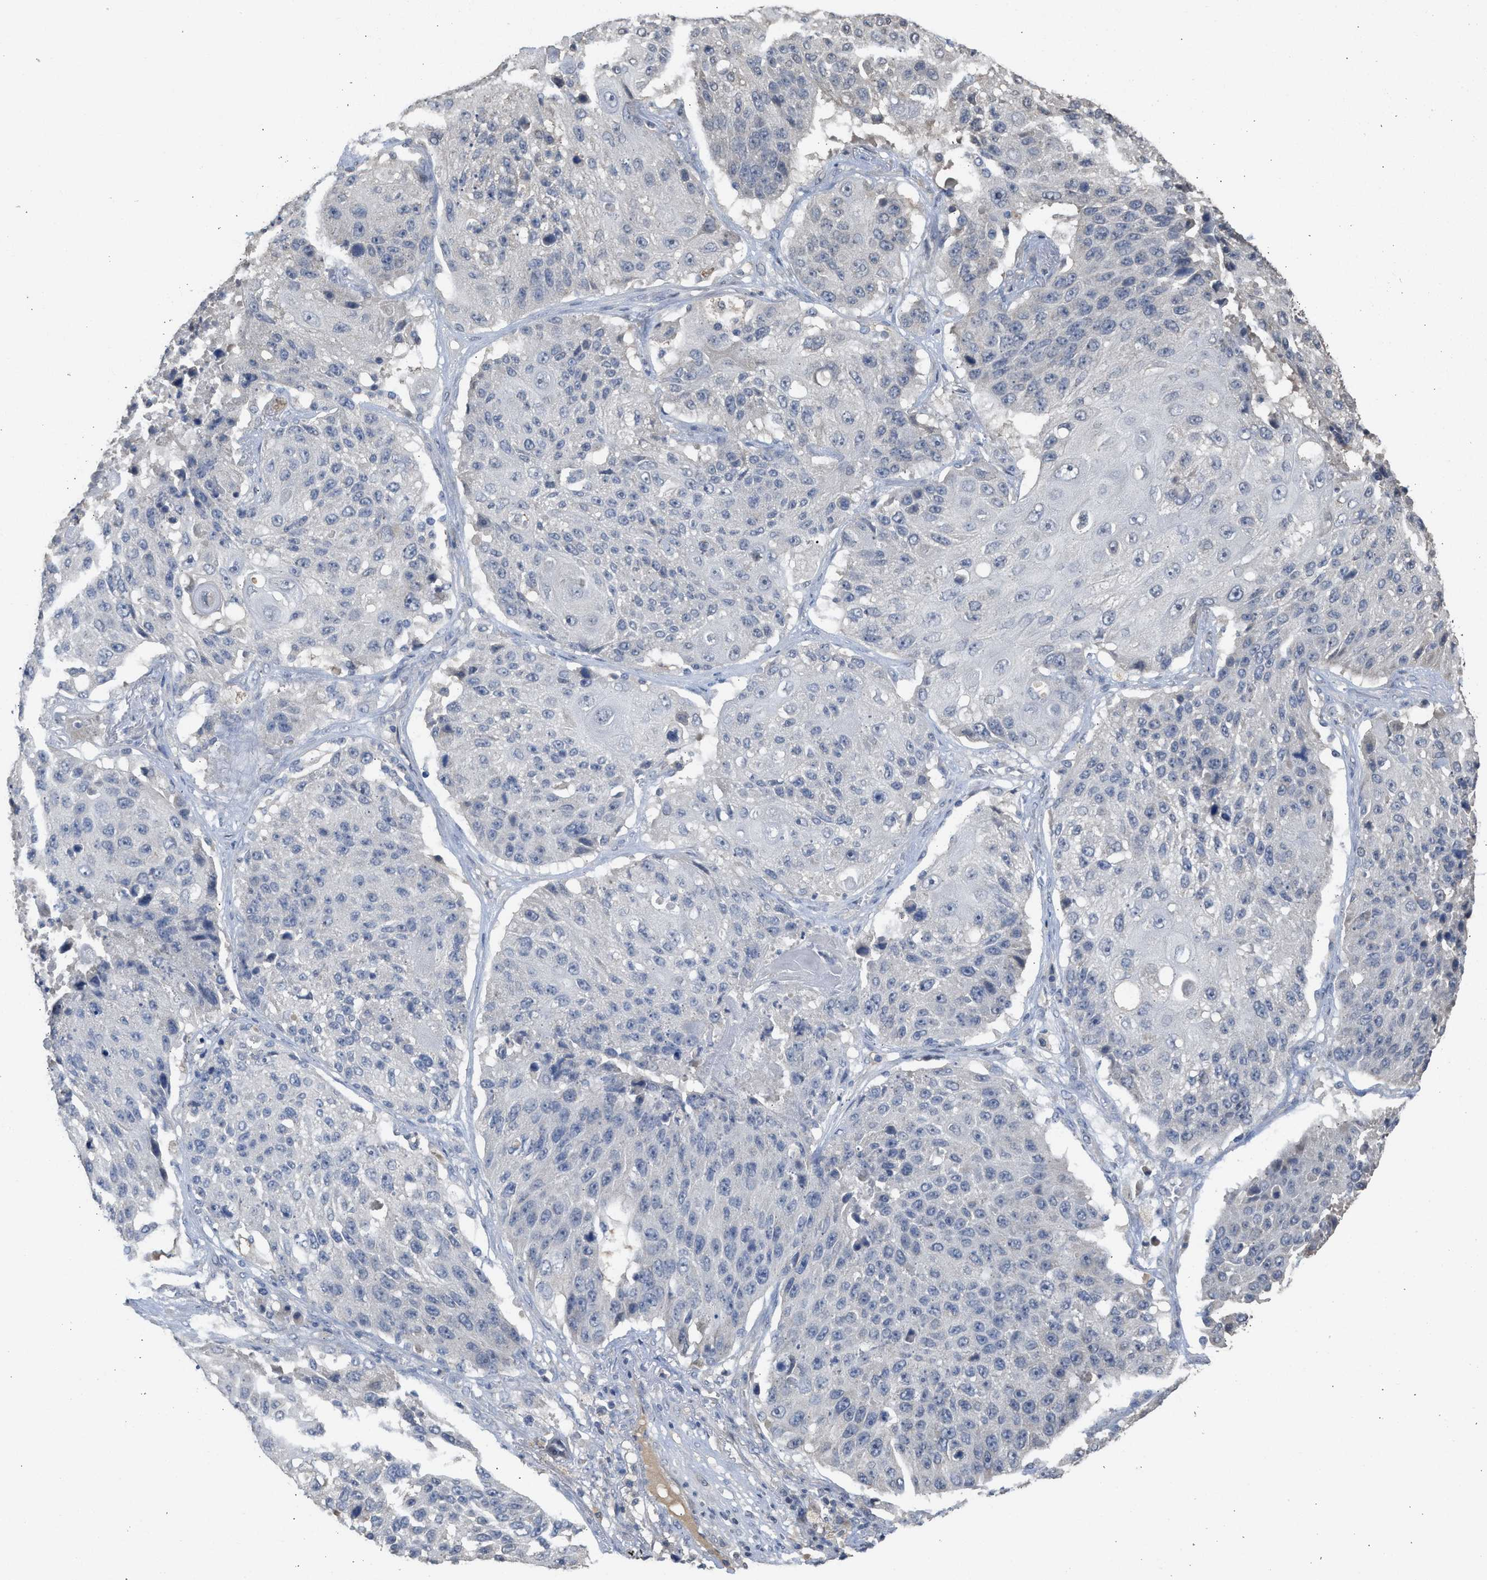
{"staining": {"intensity": "negative", "quantity": "none", "location": "none"}, "tissue": "lung cancer", "cell_type": "Tumor cells", "image_type": "cancer", "snomed": [{"axis": "morphology", "description": "Squamous cell carcinoma, NOS"}, {"axis": "topography", "description": "Lung"}], "caption": "This is an immunohistochemistry (IHC) photomicrograph of lung cancer. There is no positivity in tumor cells.", "gene": "SULT2A1", "patient": {"sex": "male", "age": 61}}